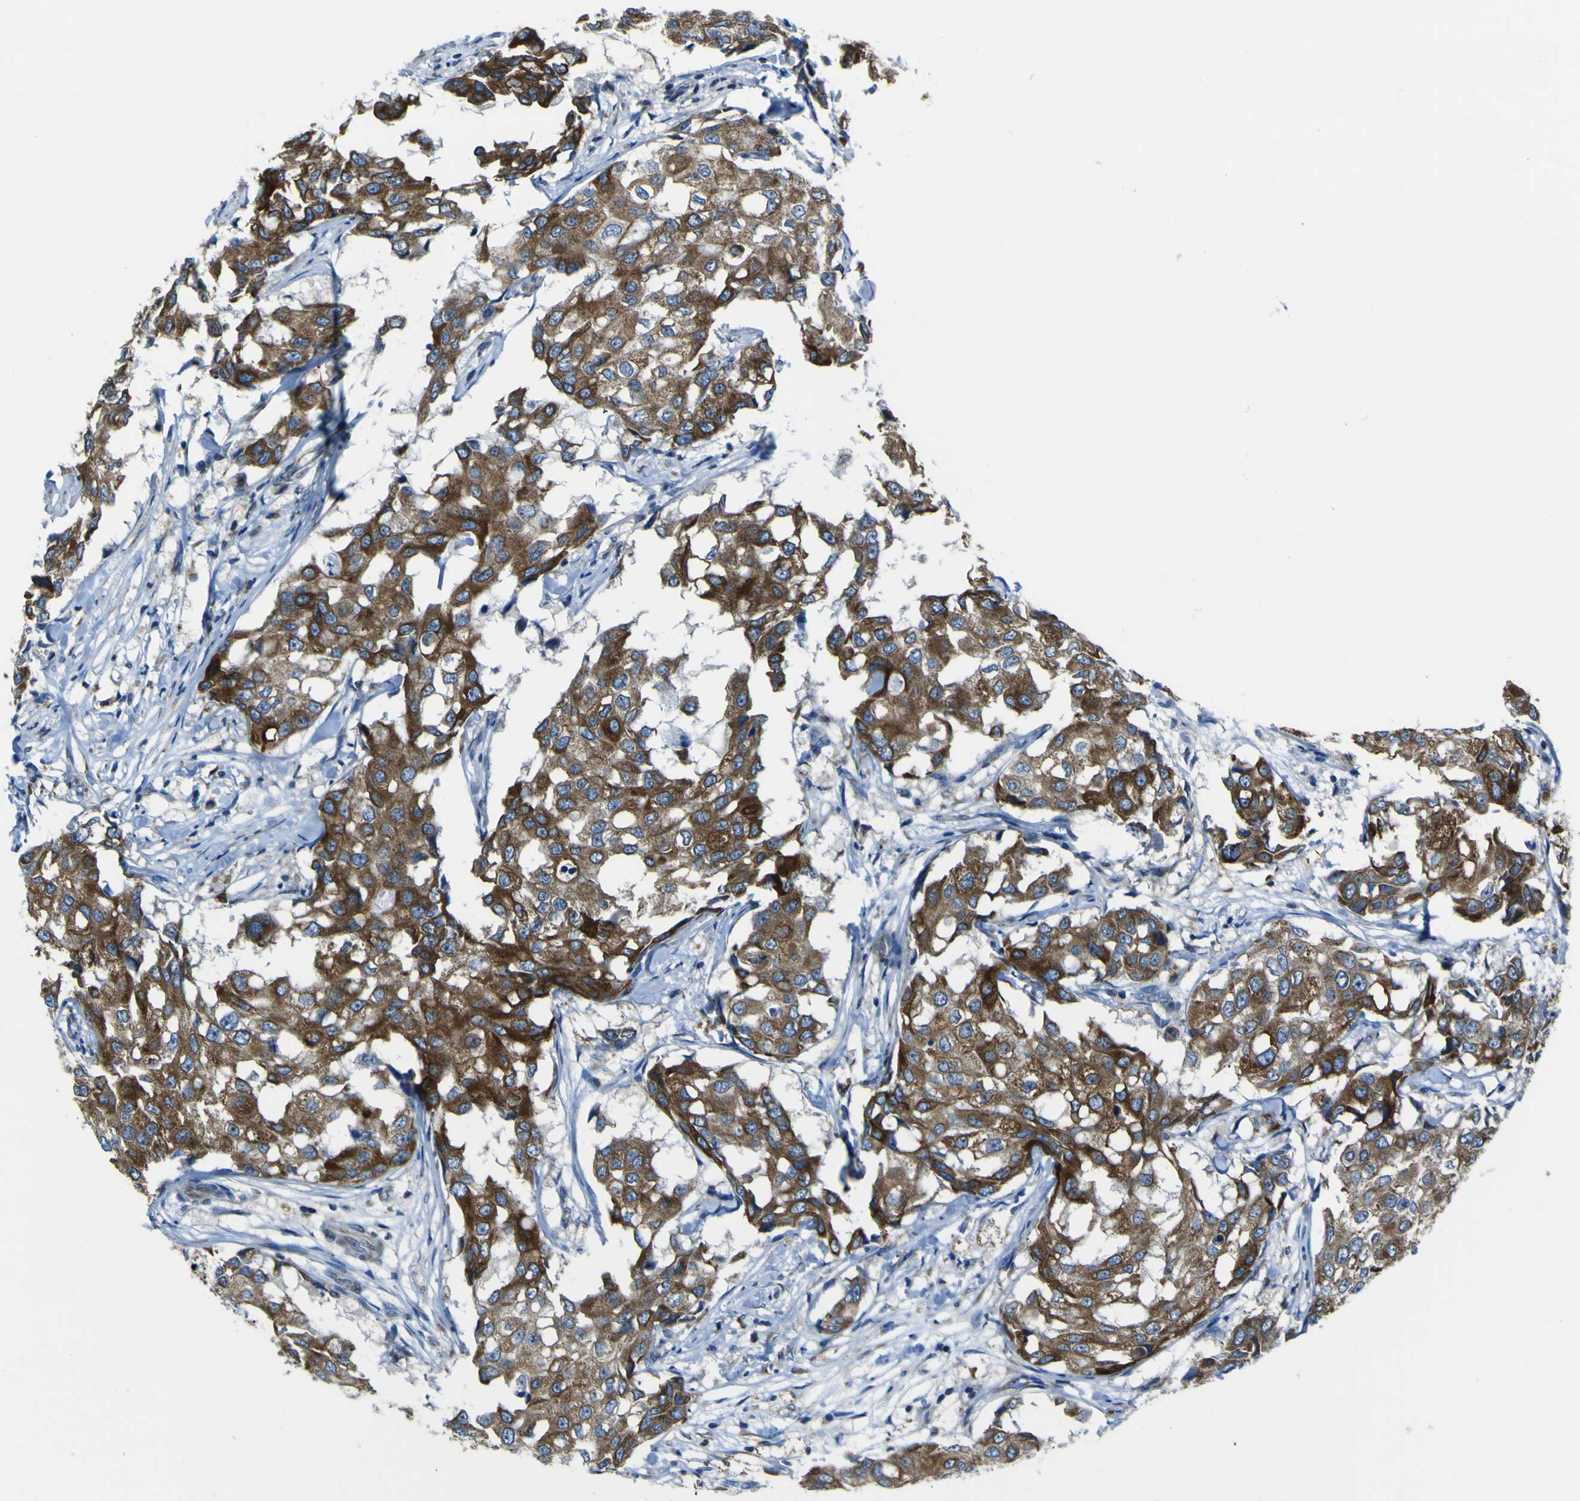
{"staining": {"intensity": "strong", "quantity": ">75%", "location": "cytoplasmic/membranous"}, "tissue": "breast cancer", "cell_type": "Tumor cells", "image_type": "cancer", "snomed": [{"axis": "morphology", "description": "Duct carcinoma"}, {"axis": "topography", "description": "Breast"}], "caption": "This is a histology image of immunohistochemistry staining of breast cancer, which shows strong positivity in the cytoplasmic/membranous of tumor cells.", "gene": "STIM1", "patient": {"sex": "female", "age": 27}}